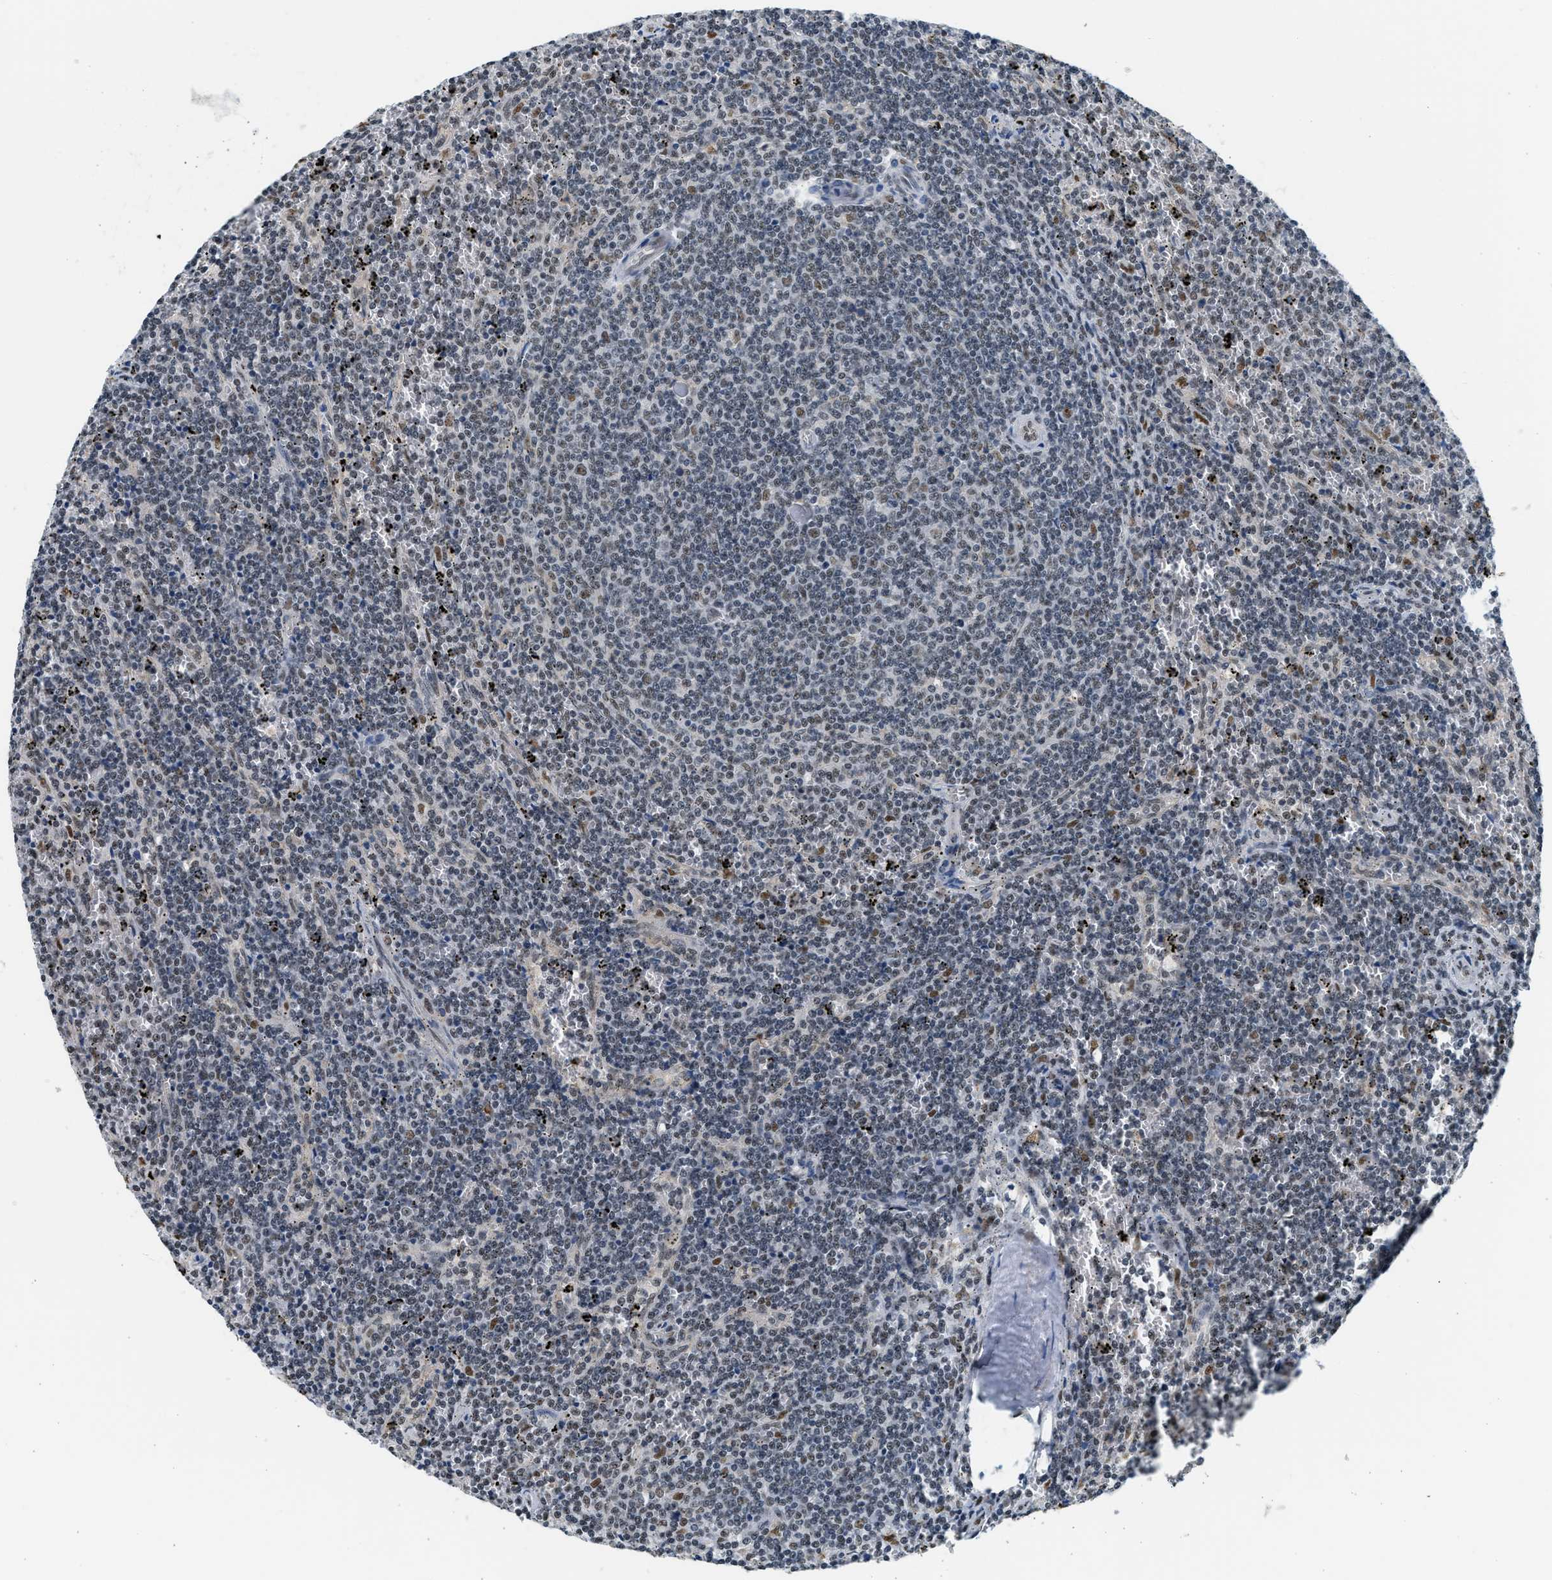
{"staining": {"intensity": "weak", "quantity": "25%-75%", "location": "nuclear"}, "tissue": "lymphoma", "cell_type": "Tumor cells", "image_type": "cancer", "snomed": [{"axis": "morphology", "description": "Malignant lymphoma, non-Hodgkin's type, Low grade"}, {"axis": "topography", "description": "Spleen"}], "caption": "Protein expression analysis of lymphoma displays weak nuclear expression in about 25%-75% of tumor cells.", "gene": "HIPK1", "patient": {"sex": "female", "age": 50}}